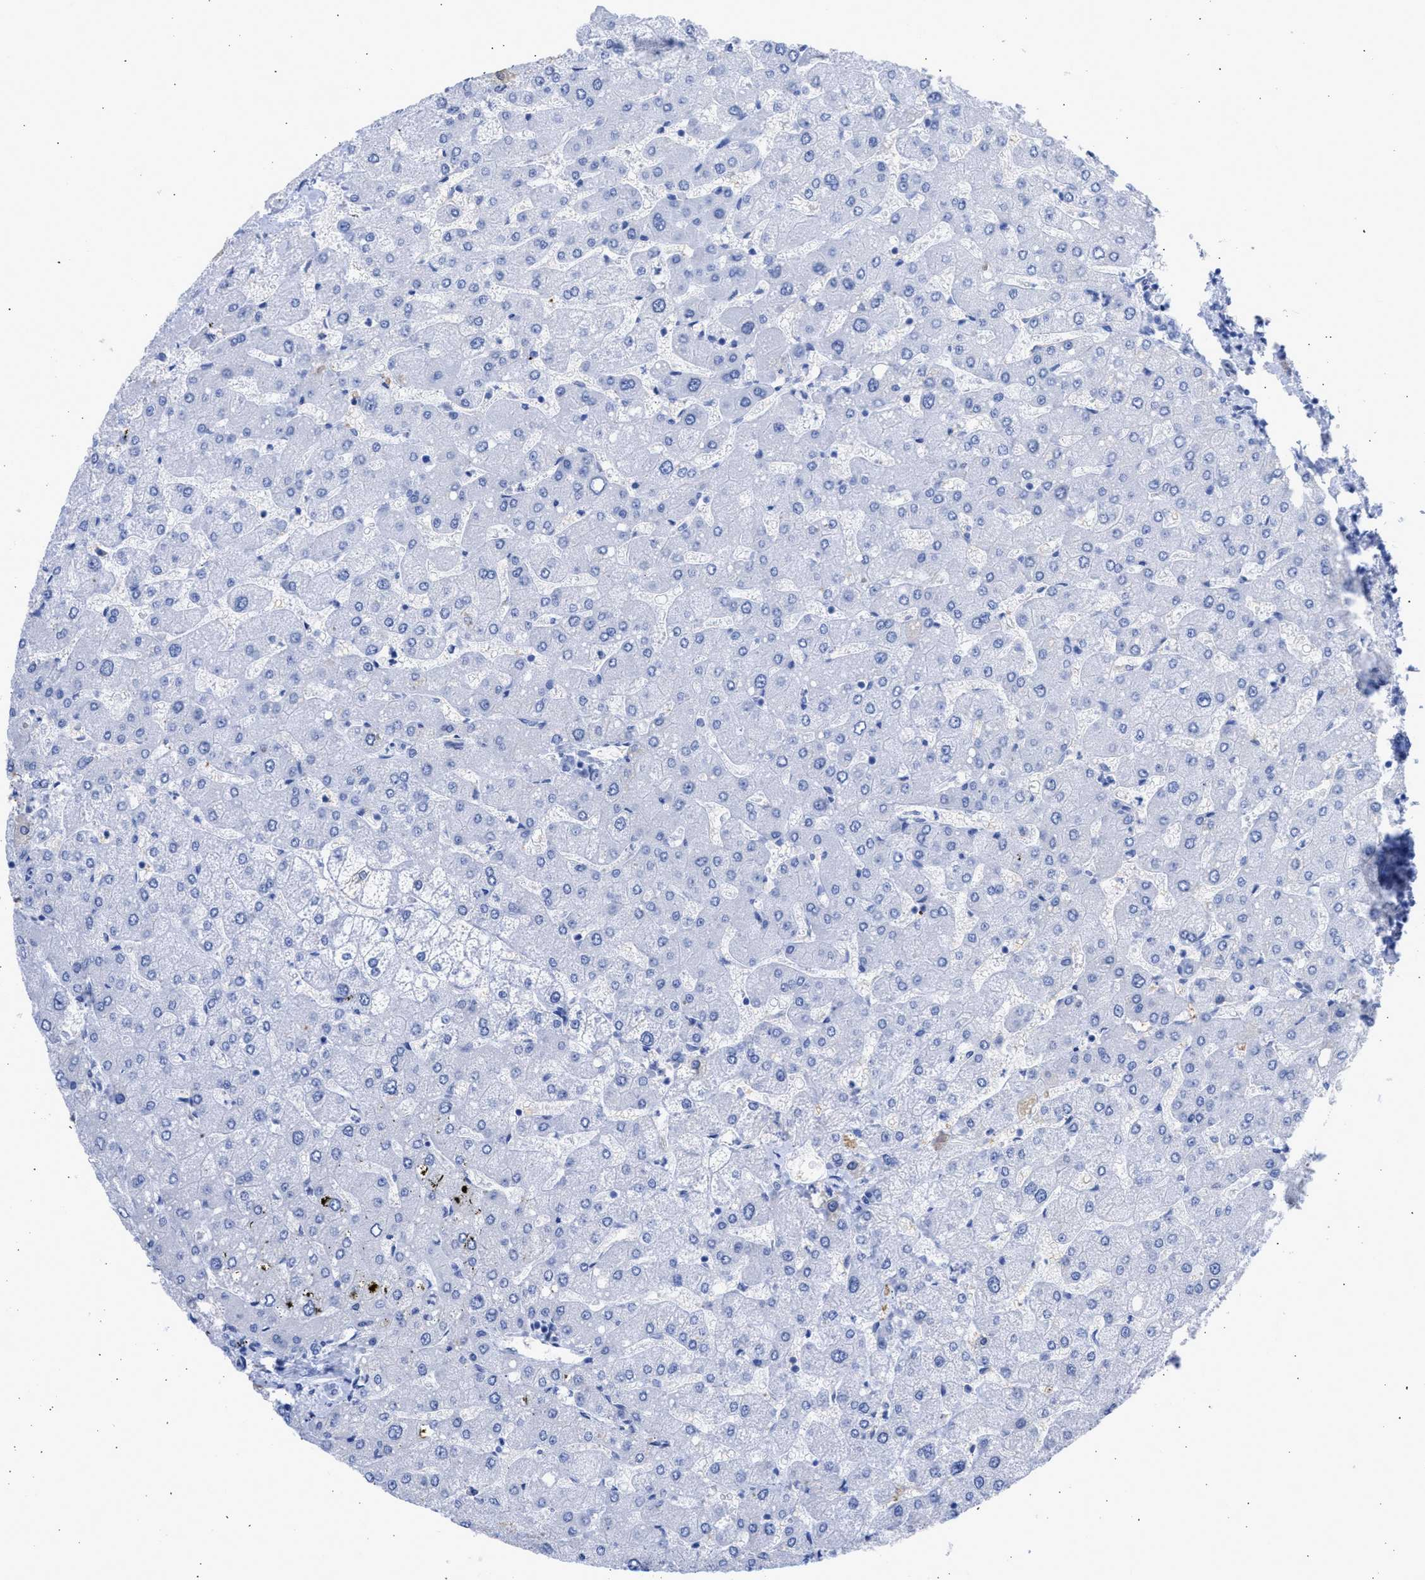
{"staining": {"intensity": "negative", "quantity": "none", "location": "none"}, "tissue": "liver", "cell_type": "Cholangiocytes", "image_type": "normal", "snomed": [{"axis": "morphology", "description": "Normal tissue, NOS"}, {"axis": "topography", "description": "Liver"}], "caption": "Cholangiocytes show no significant protein staining in unremarkable liver. (Immunohistochemistry, brightfield microscopy, high magnification).", "gene": "RSPH1", "patient": {"sex": "male", "age": 55}}